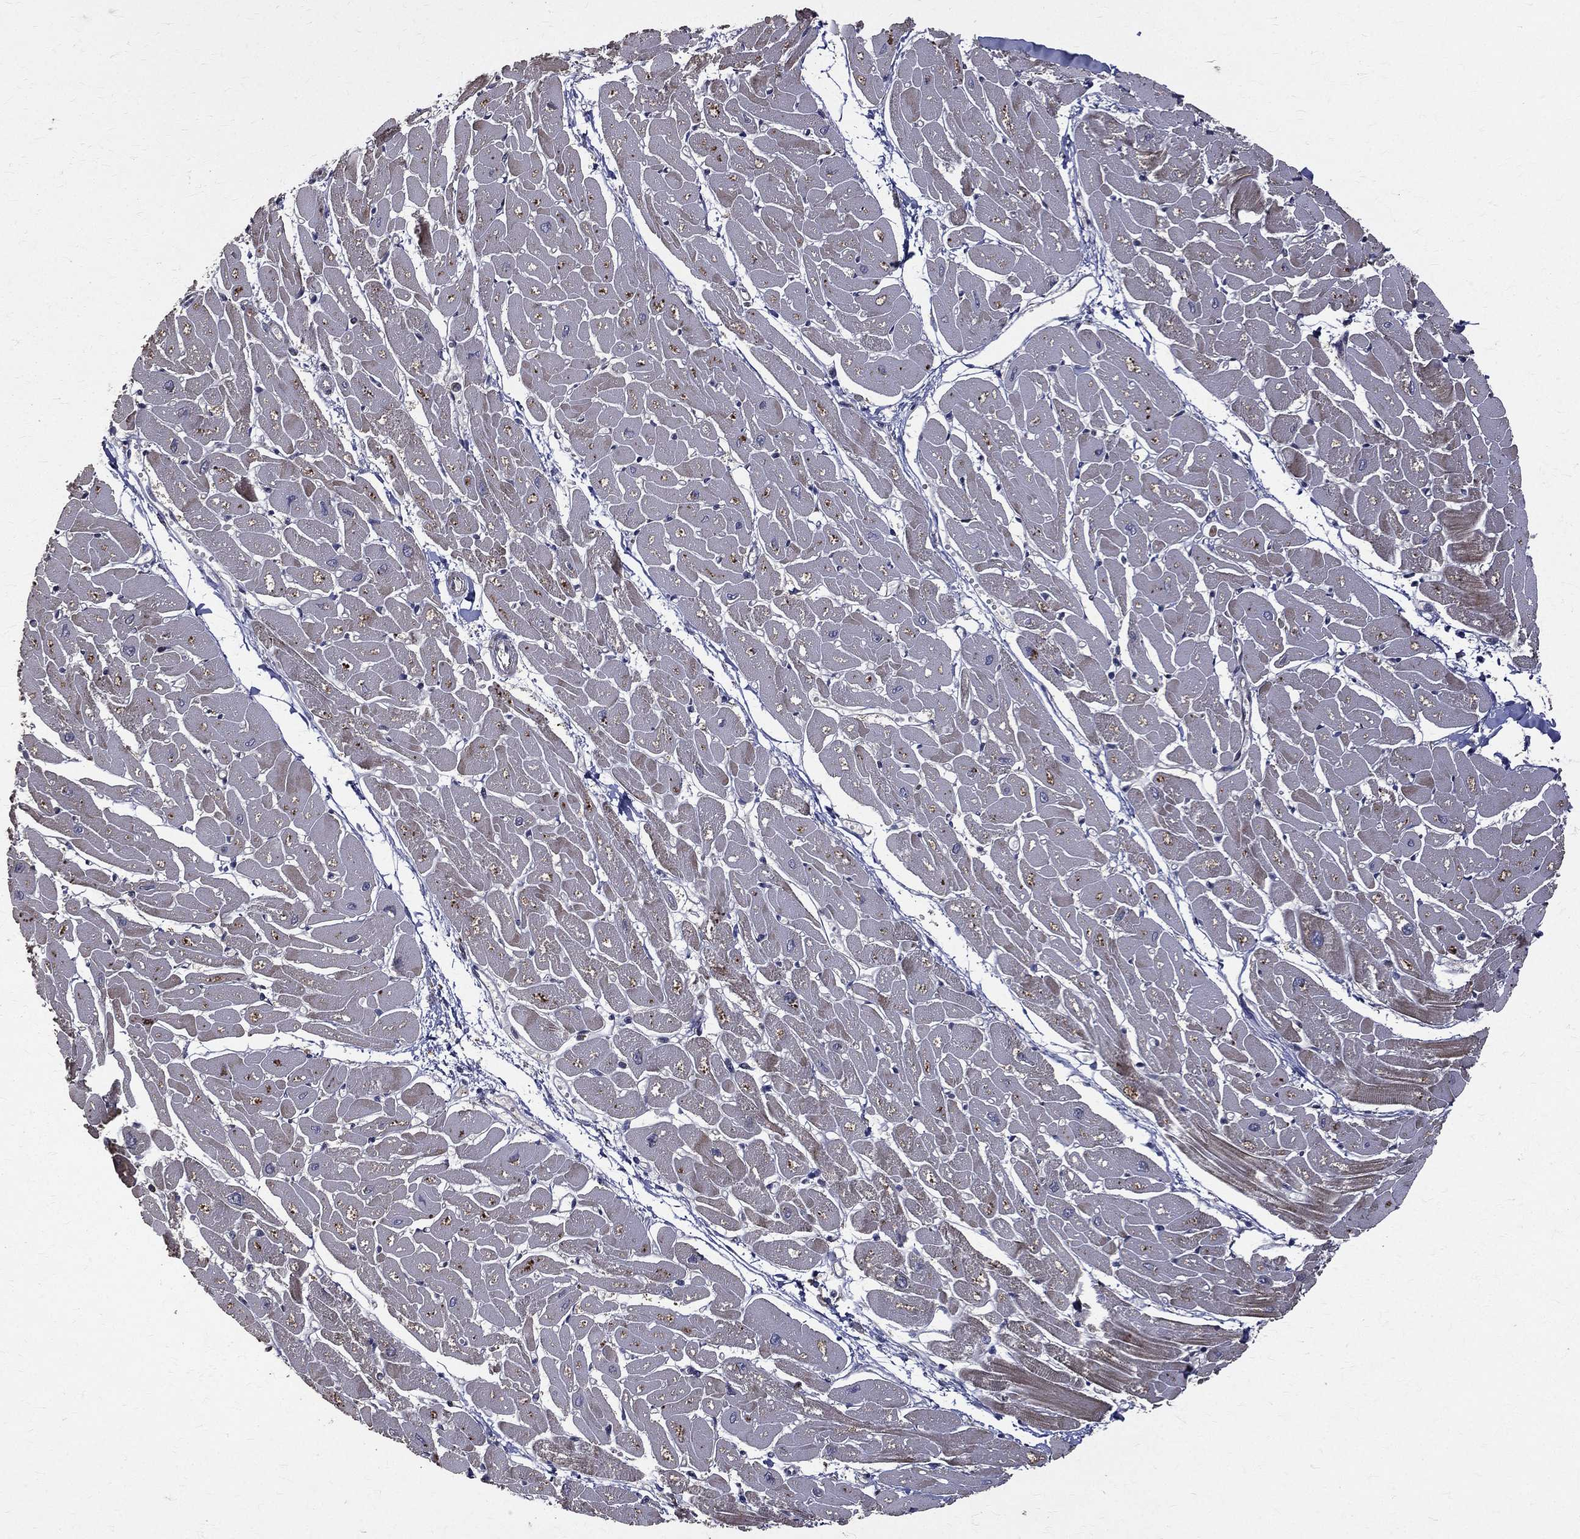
{"staining": {"intensity": "weak", "quantity": "25%-75%", "location": "cytoplasmic/membranous"}, "tissue": "heart muscle", "cell_type": "Cardiomyocytes", "image_type": "normal", "snomed": [{"axis": "morphology", "description": "Normal tissue, NOS"}, {"axis": "topography", "description": "Heart"}], "caption": "Cardiomyocytes display weak cytoplasmic/membranous positivity in approximately 25%-75% of cells in unremarkable heart muscle. Immunohistochemistry (ihc) stains the protein of interest in brown and the nuclei are stained blue.", "gene": "RPGR", "patient": {"sex": "male", "age": 57}}